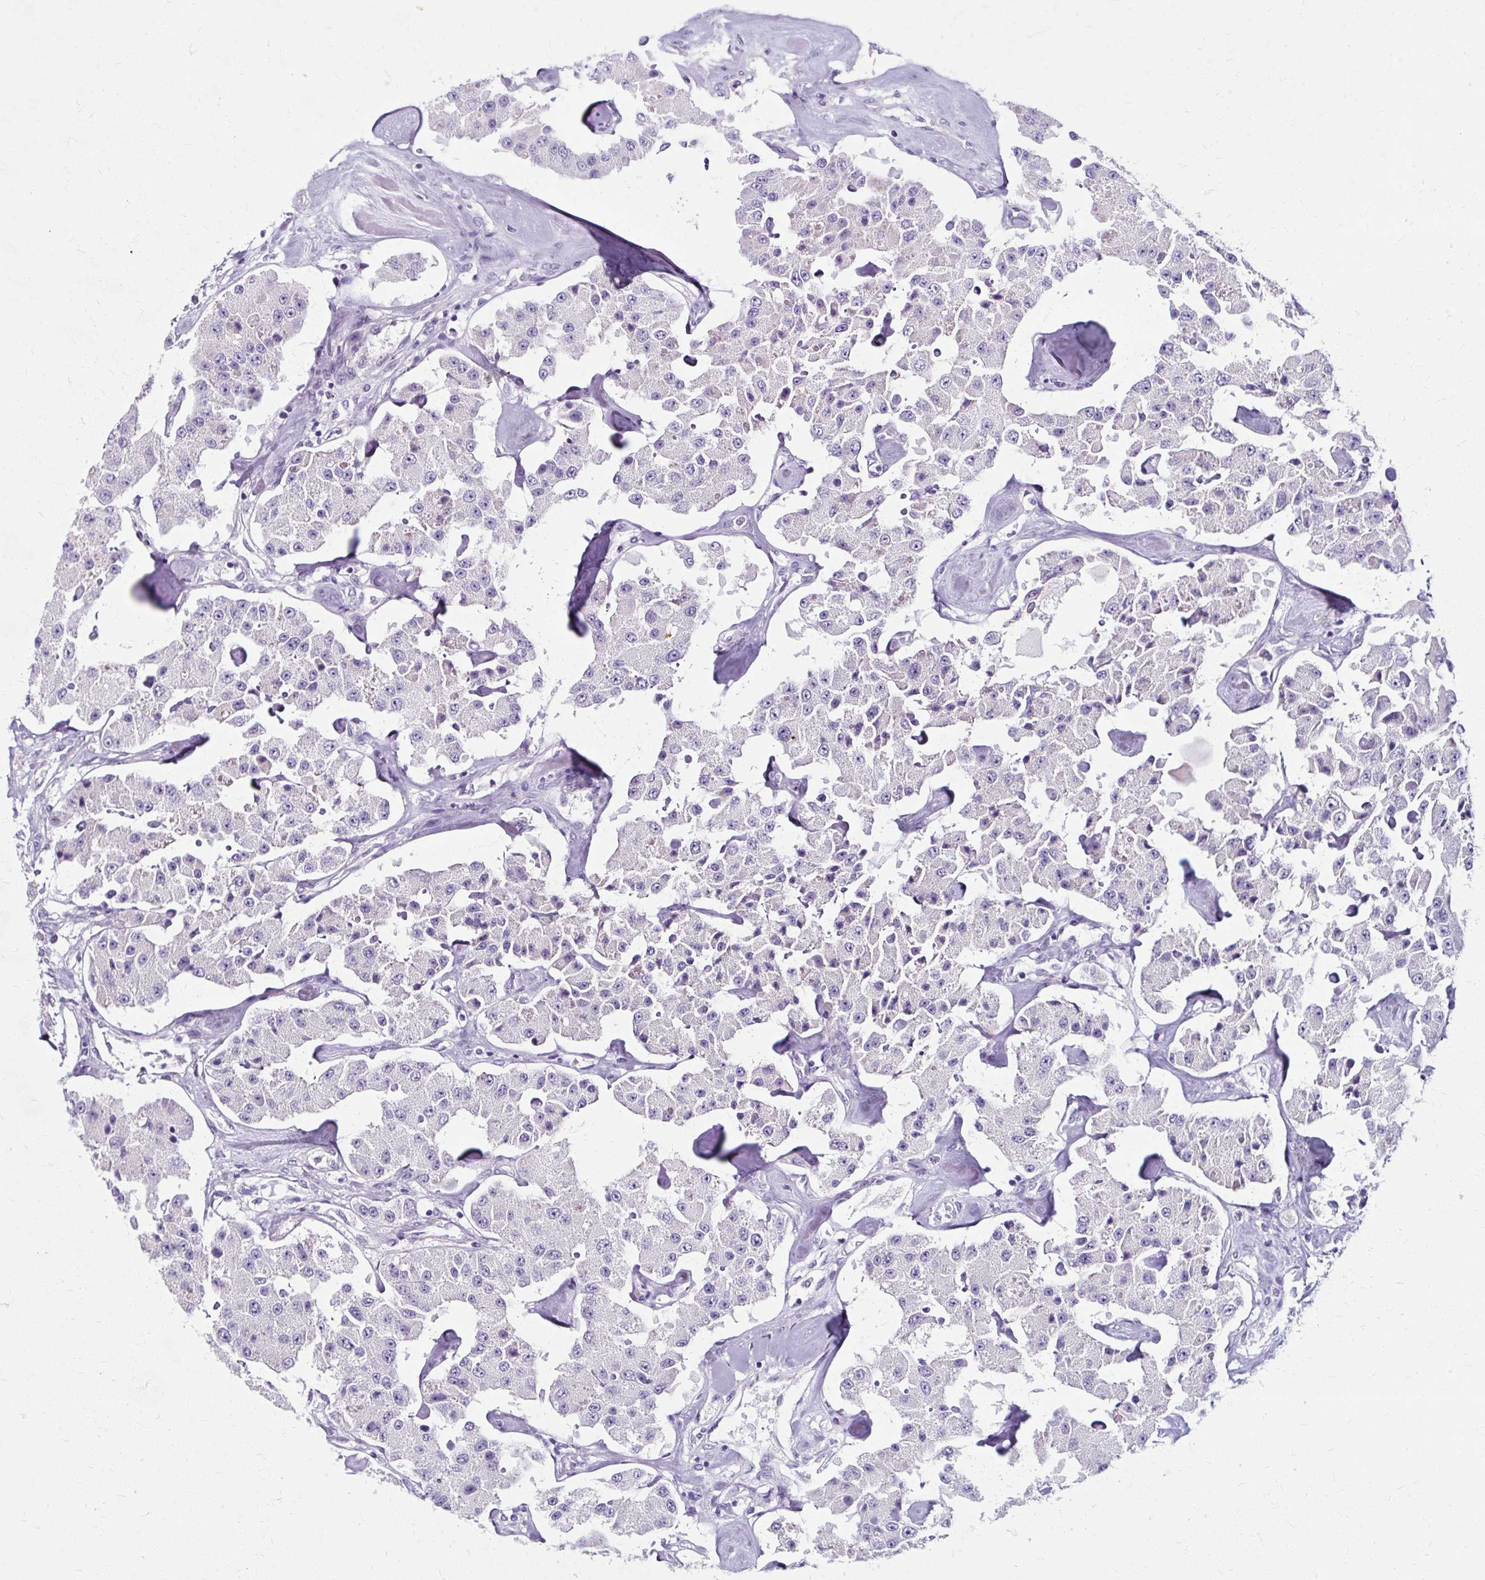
{"staining": {"intensity": "negative", "quantity": "none", "location": "none"}, "tissue": "carcinoid", "cell_type": "Tumor cells", "image_type": "cancer", "snomed": [{"axis": "morphology", "description": "Carcinoid, malignant, NOS"}, {"axis": "topography", "description": "Pancreas"}], "caption": "Carcinoid was stained to show a protein in brown. There is no significant staining in tumor cells.", "gene": "ZNF555", "patient": {"sex": "male", "age": 41}}